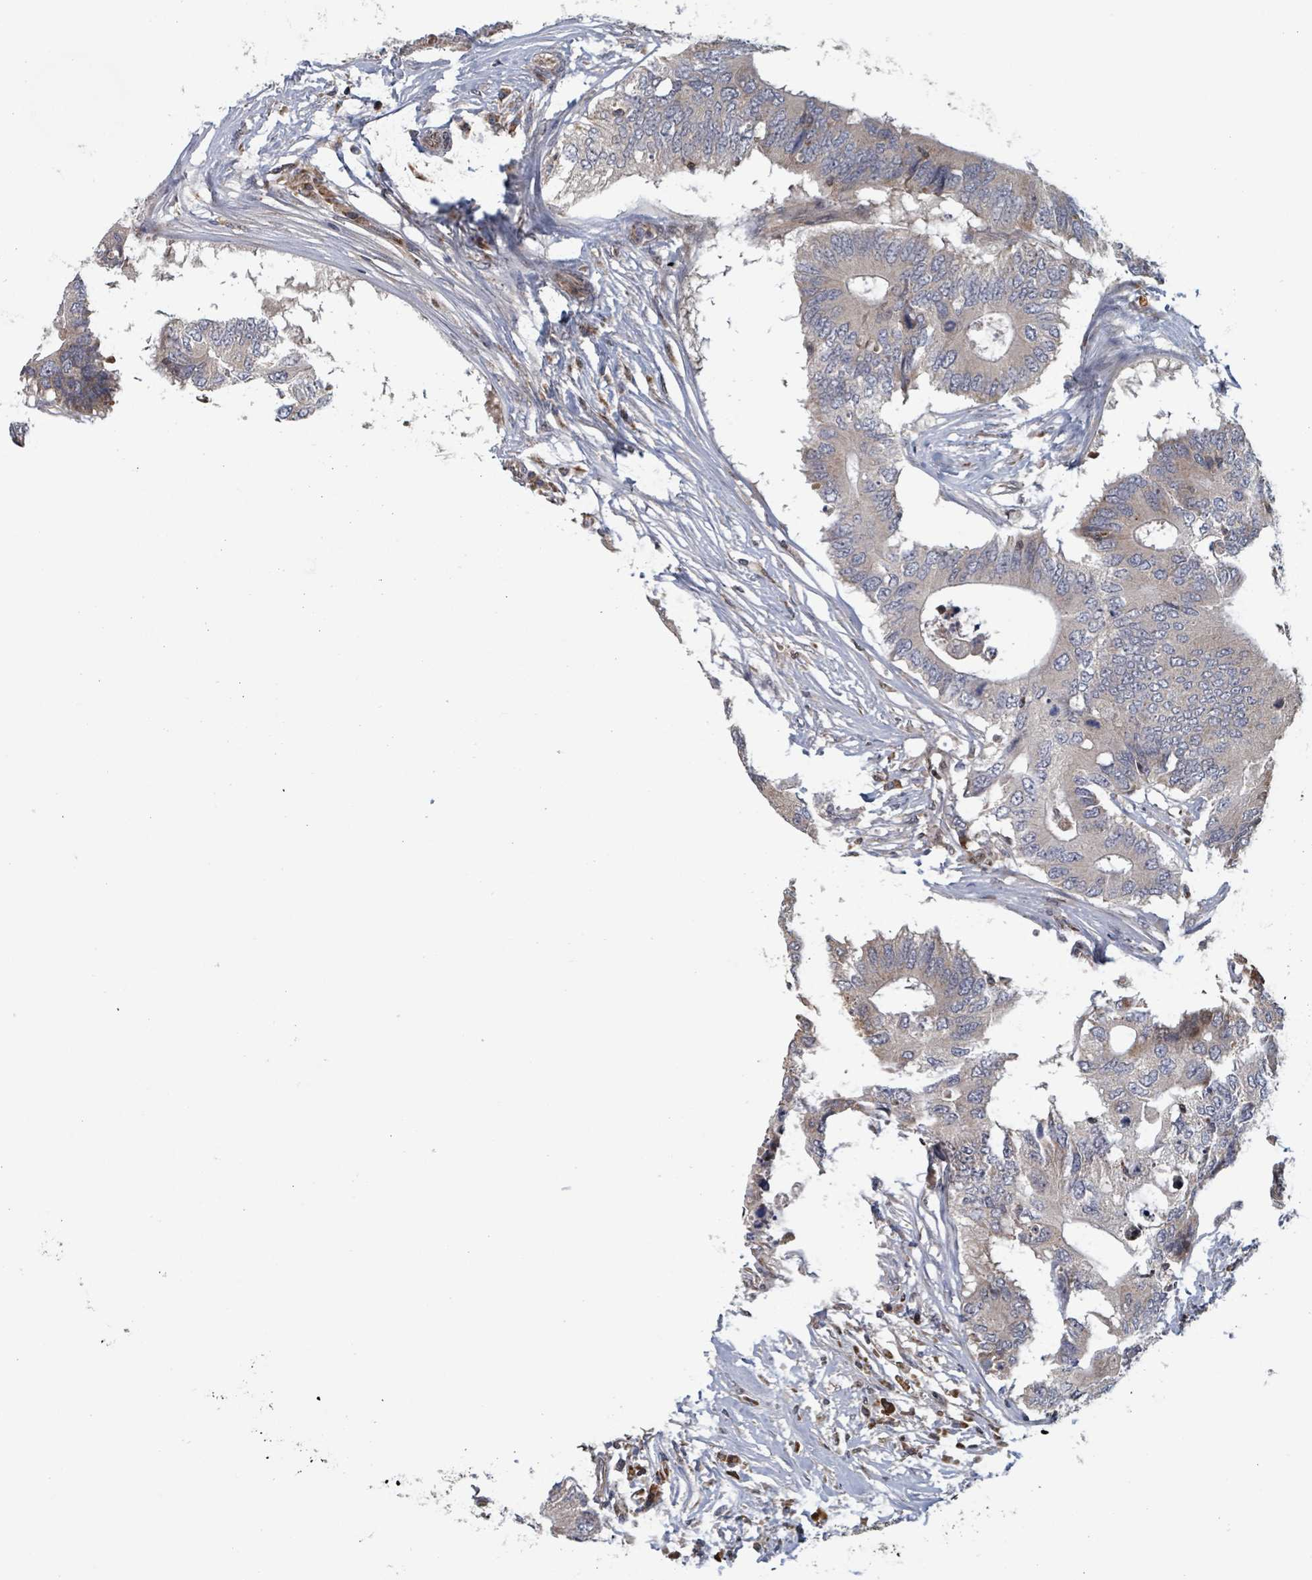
{"staining": {"intensity": "moderate", "quantity": "<25%", "location": "cytoplasmic/membranous"}, "tissue": "colorectal cancer", "cell_type": "Tumor cells", "image_type": "cancer", "snomed": [{"axis": "morphology", "description": "Adenocarcinoma, NOS"}, {"axis": "topography", "description": "Colon"}], "caption": "Tumor cells reveal low levels of moderate cytoplasmic/membranous positivity in about <25% of cells in adenocarcinoma (colorectal).", "gene": "HIVEP1", "patient": {"sex": "male", "age": 71}}